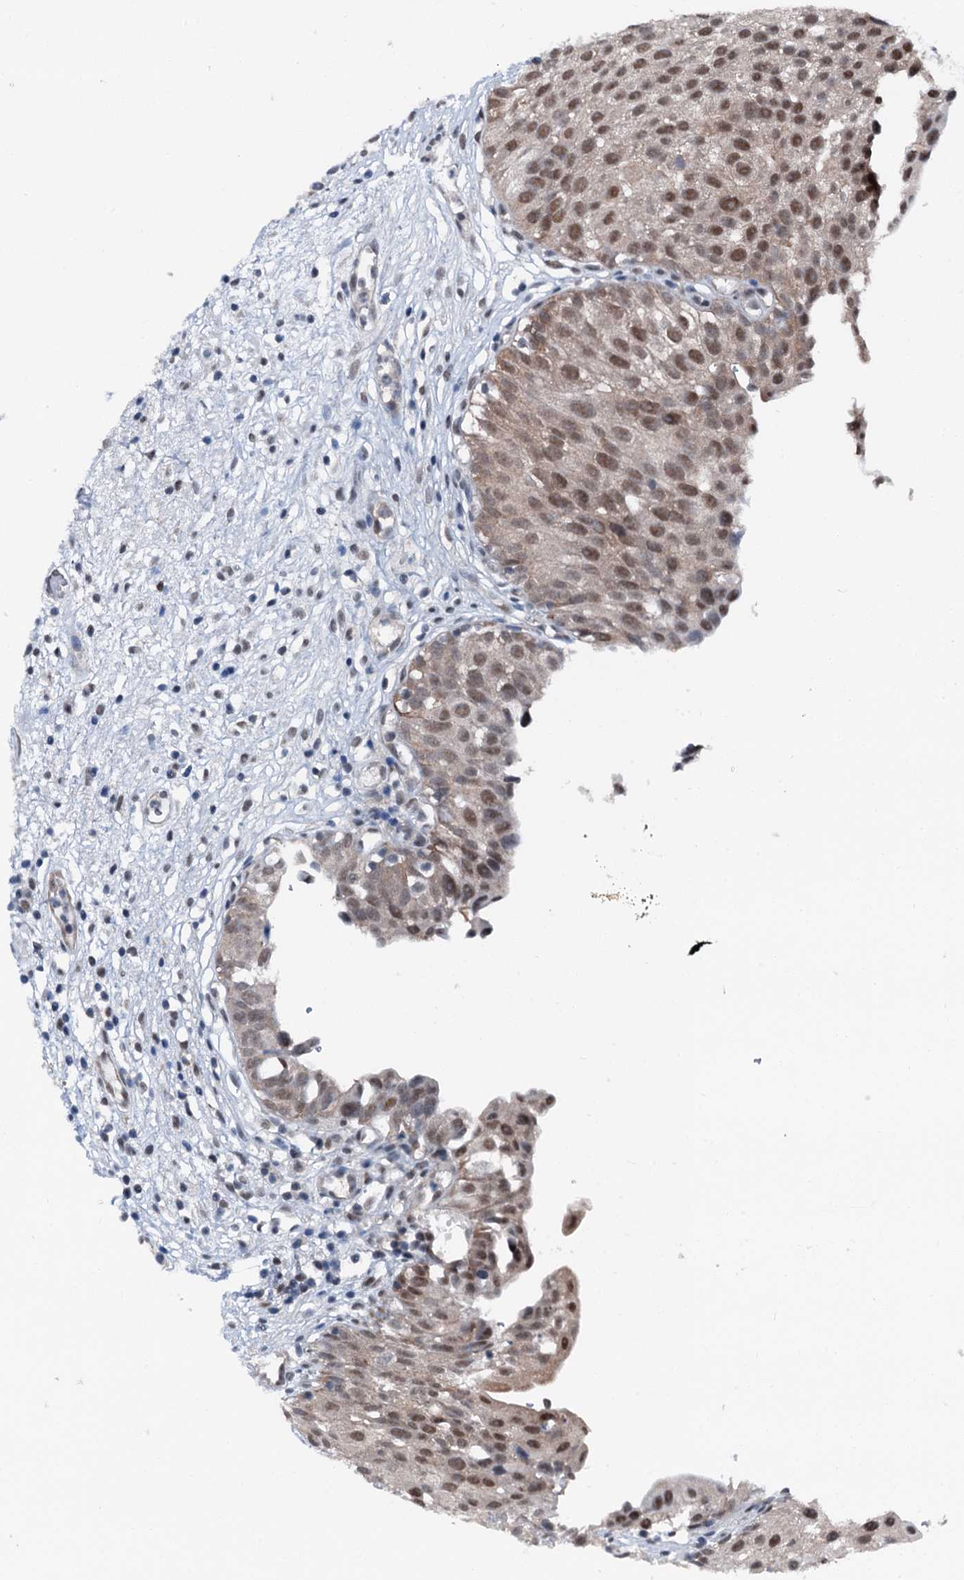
{"staining": {"intensity": "moderate", "quantity": ">75%", "location": "cytoplasmic/membranous,nuclear"}, "tissue": "urinary bladder", "cell_type": "Urothelial cells", "image_type": "normal", "snomed": [{"axis": "morphology", "description": "Normal tissue, NOS"}, {"axis": "topography", "description": "Urinary bladder"}], "caption": "Benign urinary bladder exhibits moderate cytoplasmic/membranous,nuclear positivity in about >75% of urothelial cells, visualized by immunohistochemistry. The staining is performed using DAB brown chromogen to label protein expression. The nuclei are counter-stained blue using hematoxylin.", "gene": "PSMD13", "patient": {"sex": "male", "age": 51}}